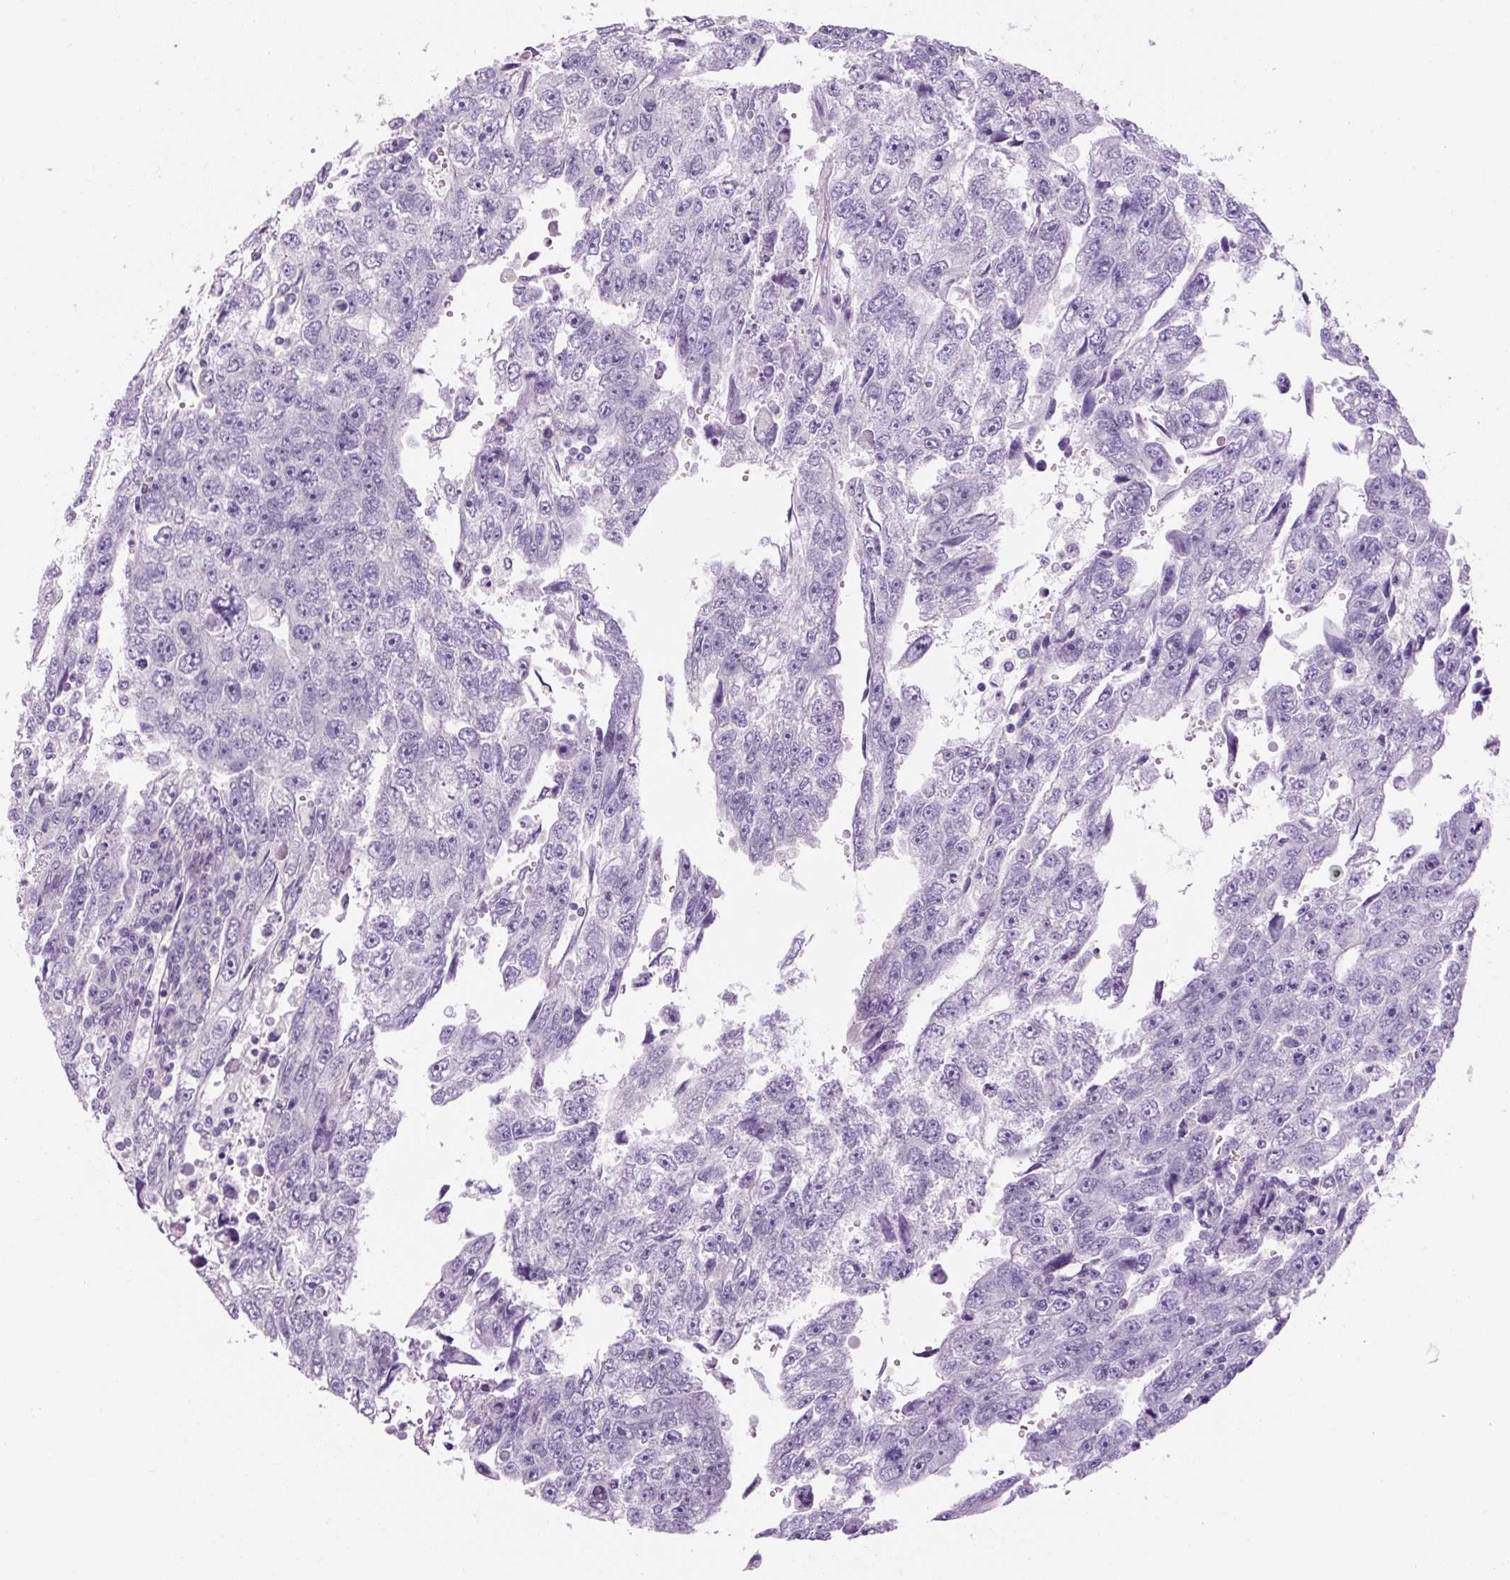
{"staining": {"intensity": "negative", "quantity": "none", "location": "none"}, "tissue": "testis cancer", "cell_type": "Tumor cells", "image_type": "cancer", "snomed": [{"axis": "morphology", "description": "Carcinoma, Embryonal, NOS"}, {"axis": "topography", "description": "Testis"}], "caption": "An immunohistochemistry (IHC) histopathology image of testis cancer (embryonal carcinoma) is shown. There is no staining in tumor cells of testis cancer (embryonal carcinoma).", "gene": "TIGD2", "patient": {"sex": "male", "age": 20}}